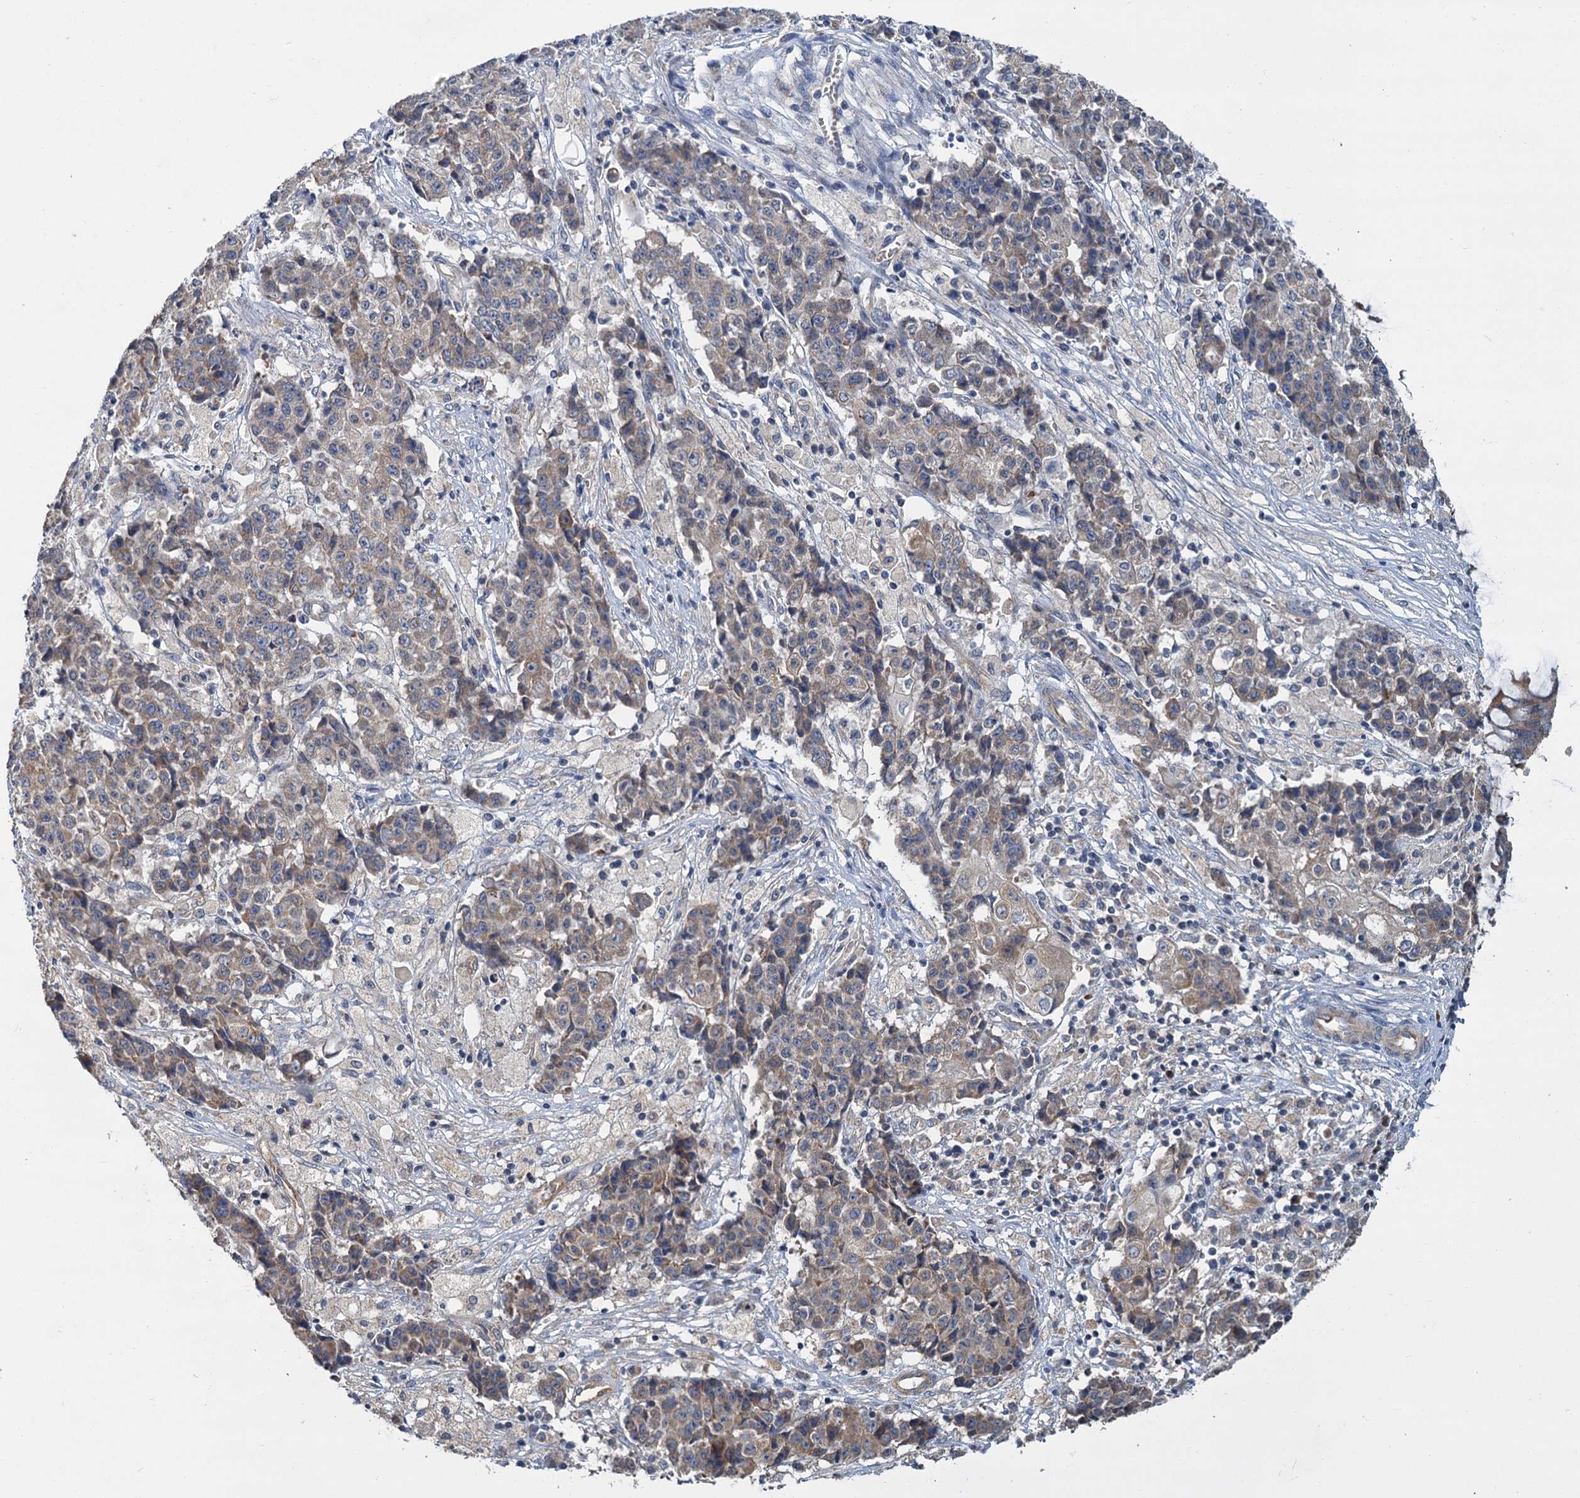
{"staining": {"intensity": "weak", "quantity": "<25%", "location": "cytoplasmic/membranous"}, "tissue": "ovarian cancer", "cell_type": "Tumor cells", "image_type": "cancer", "snomed": [{"axis": "morphology", "description": "Carcinoma, endometroid"}, {"axis": "topography", "description": "Ovary"}], "caption": "Ovarian endometroid carcinoma stained for a protein using immunohistochemistry displays no expression tumor cells.", "gene": "DYNC2H1", "patient": {"sex": "female", "age": 42}}